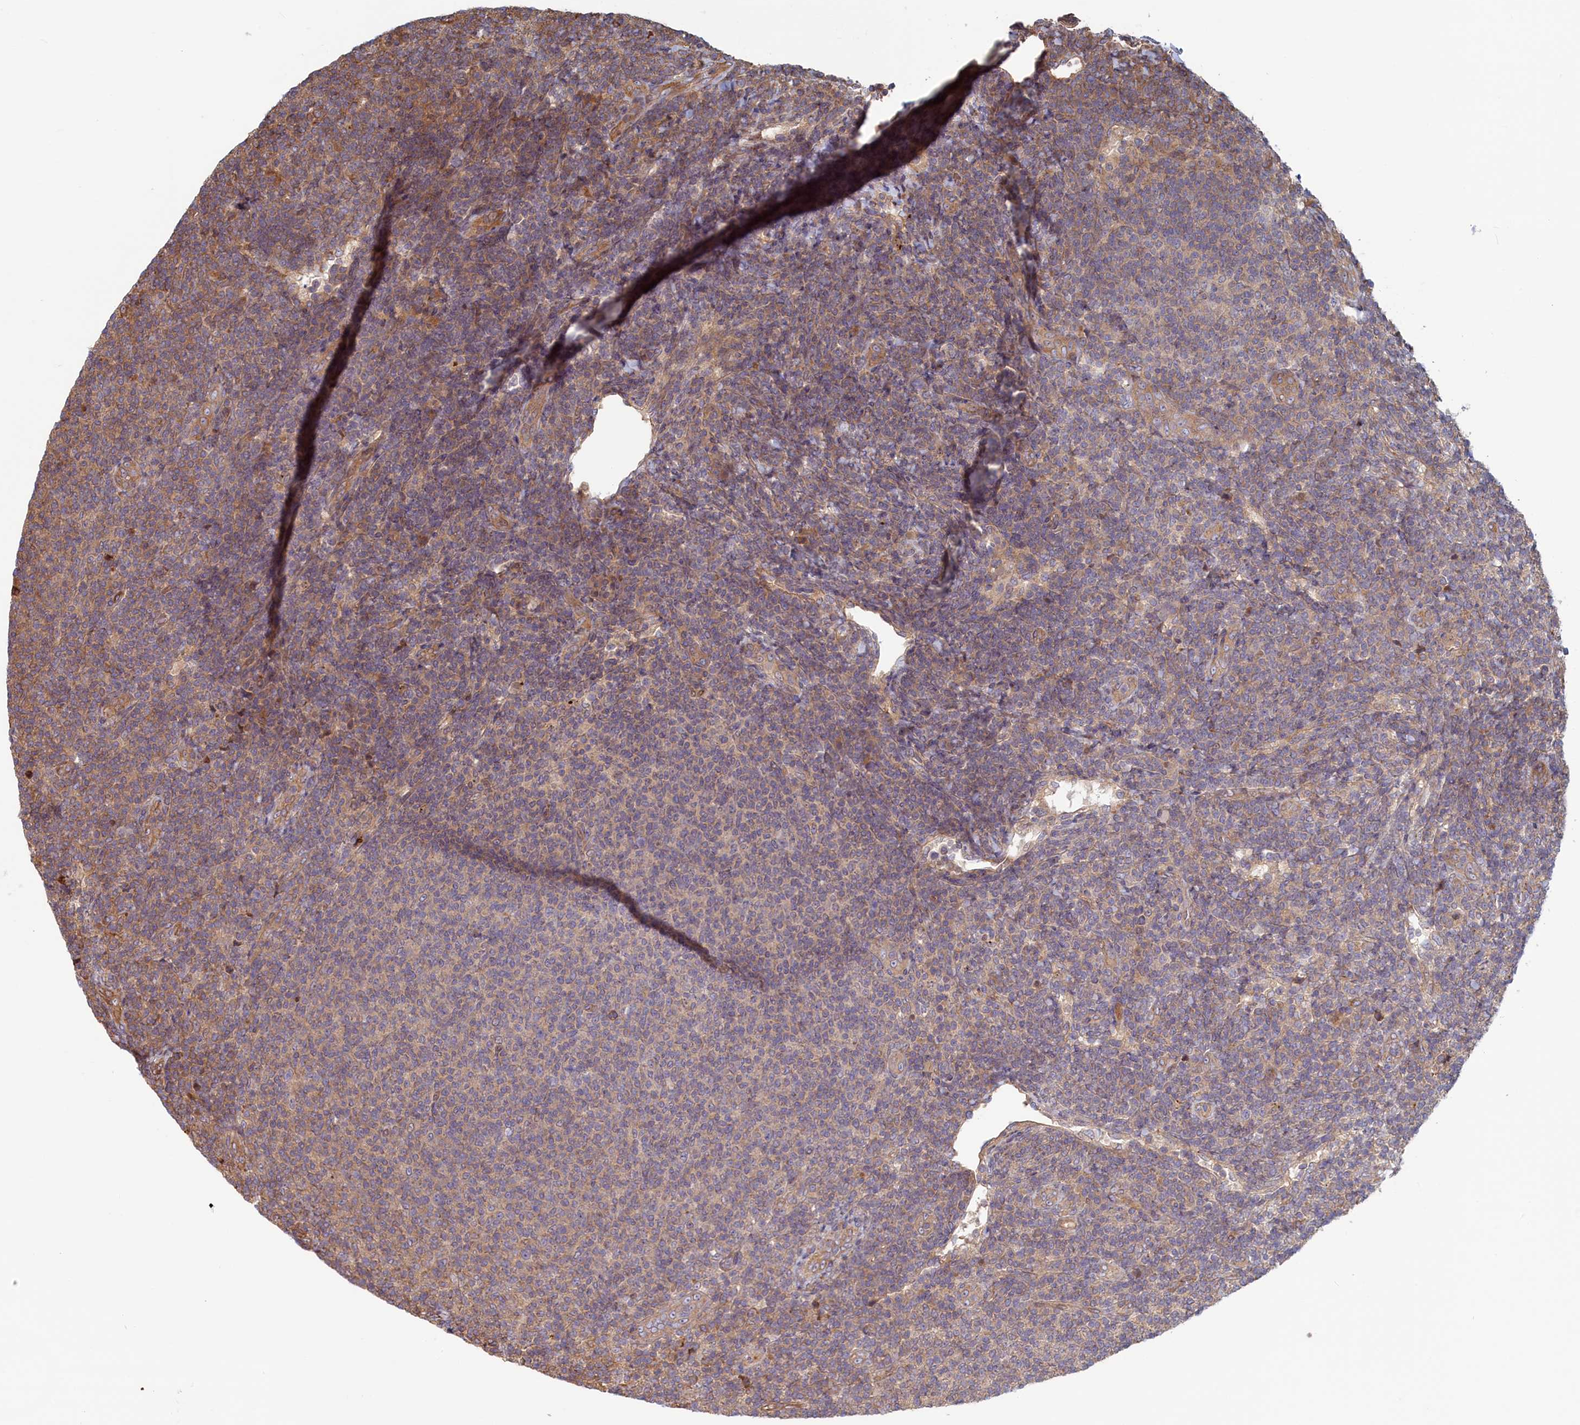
{"staining": {"intensity": "weak", "quantity": "25%-75%", "location": "cytoplasmic/membranous"}, "tissue": "lymphoma", "cell_type": "Tumor cells", "image_type": "cancer", "snomed": [{"axis": "morphology", "description": "Malignant lymphoma, non-Hodgkin's type, Low grade"}, {"axis": "topography", "description": "Lymph node"}], "caption": "Immunohistochemical staining of malignant lymphoma, non-Hodgkin's type (low-grade) reveals low levels of weak cytoplasmic/membranous protein expression in about 25%-75% of tumor cells.", "gene": "RILPL1", "patient": {"sex": "male", "age": 66}}